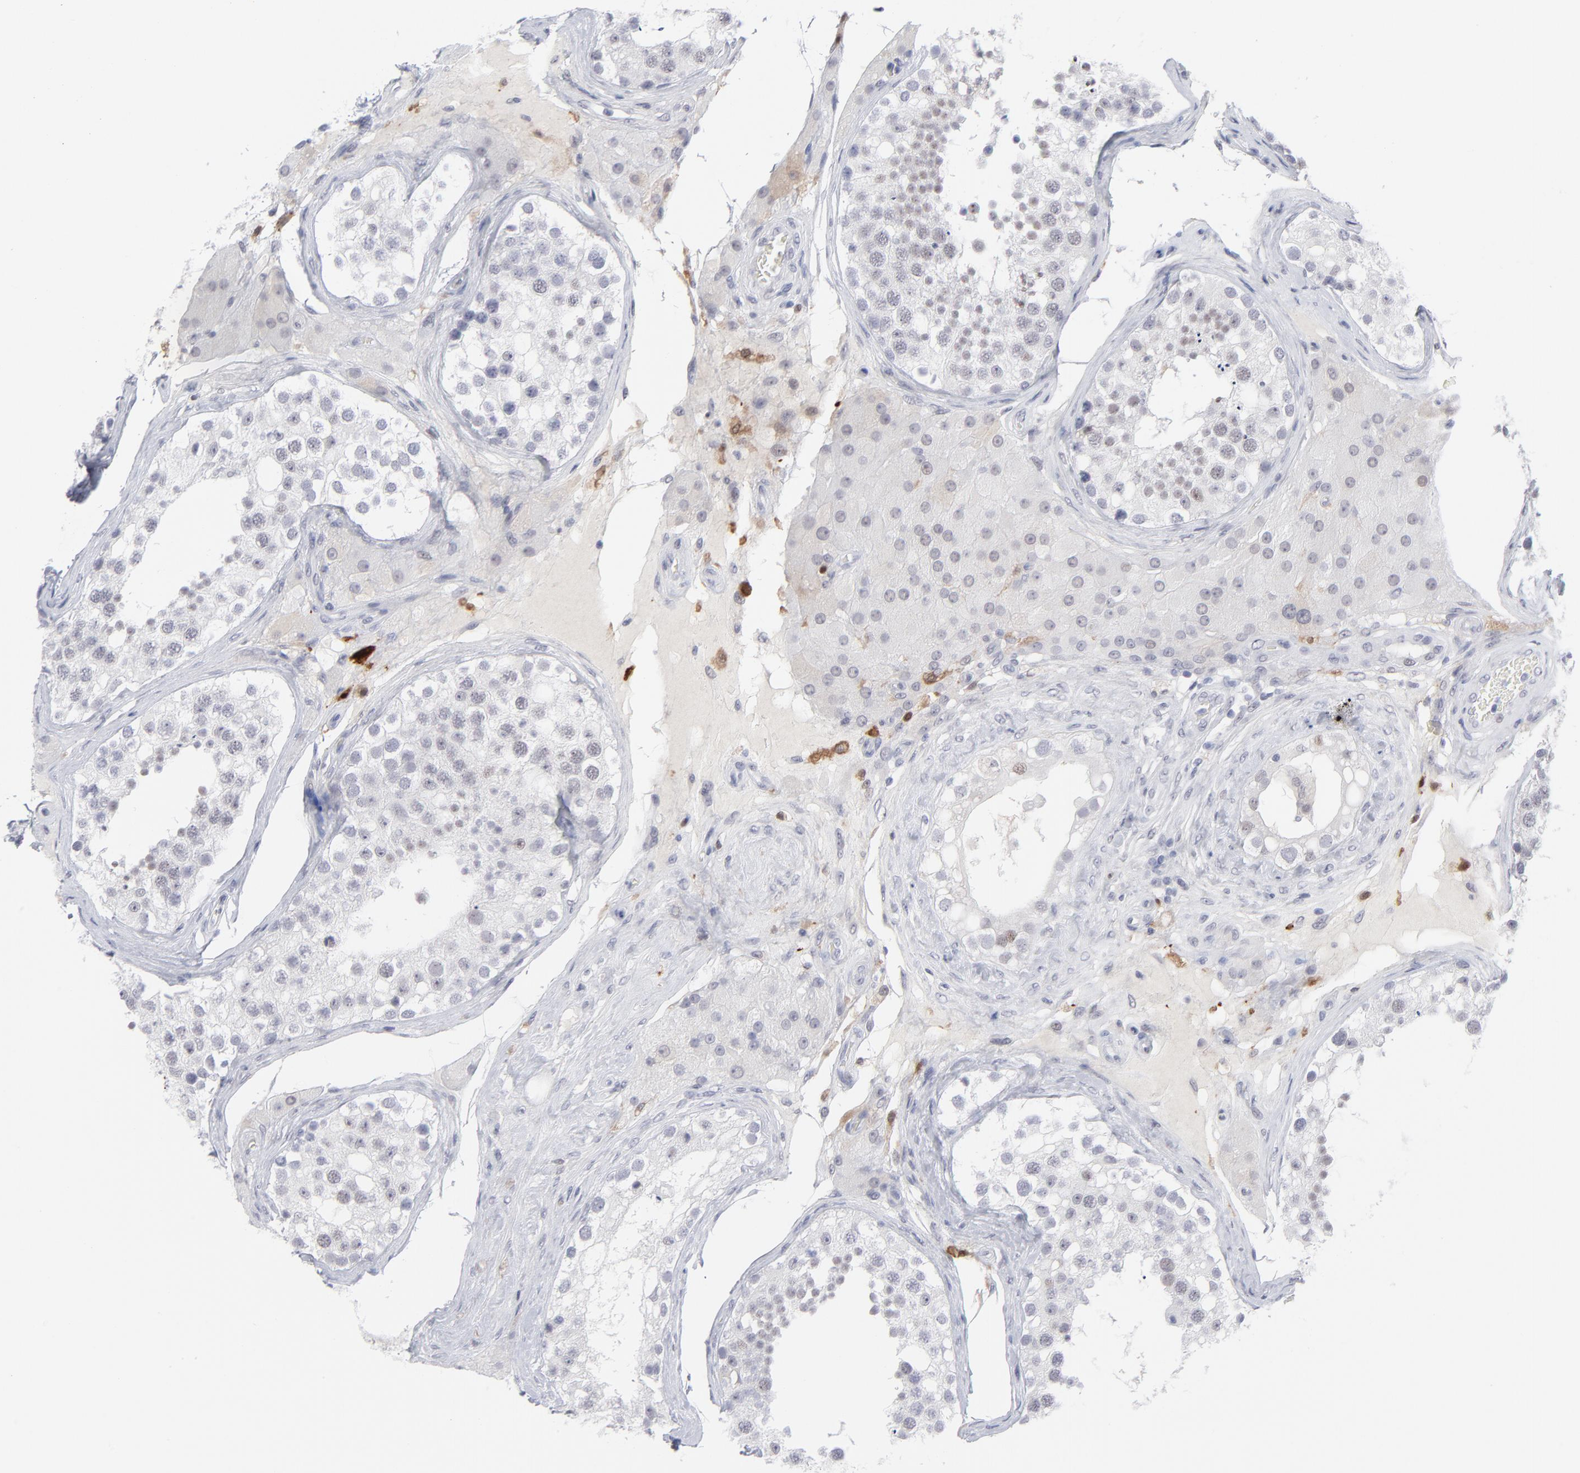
{"staining": {"intensity": "negative", "quantity": "none", "location": "none"}, "tissue": "testis", "cell_type": "Cells in seminiferous ducts", "image_type": "normal", "snomed": [{"axis": "morphology", "description": "Normal tissue, NOS"}, {"axis": "topography", "description": "Testis"}], "caption": "This is an IHC micrograph of normal testis. There is no positivity in cells in seminiferous ducts.", "gene": "CCR2", "patient": {"sex": "male", "age": 68}}